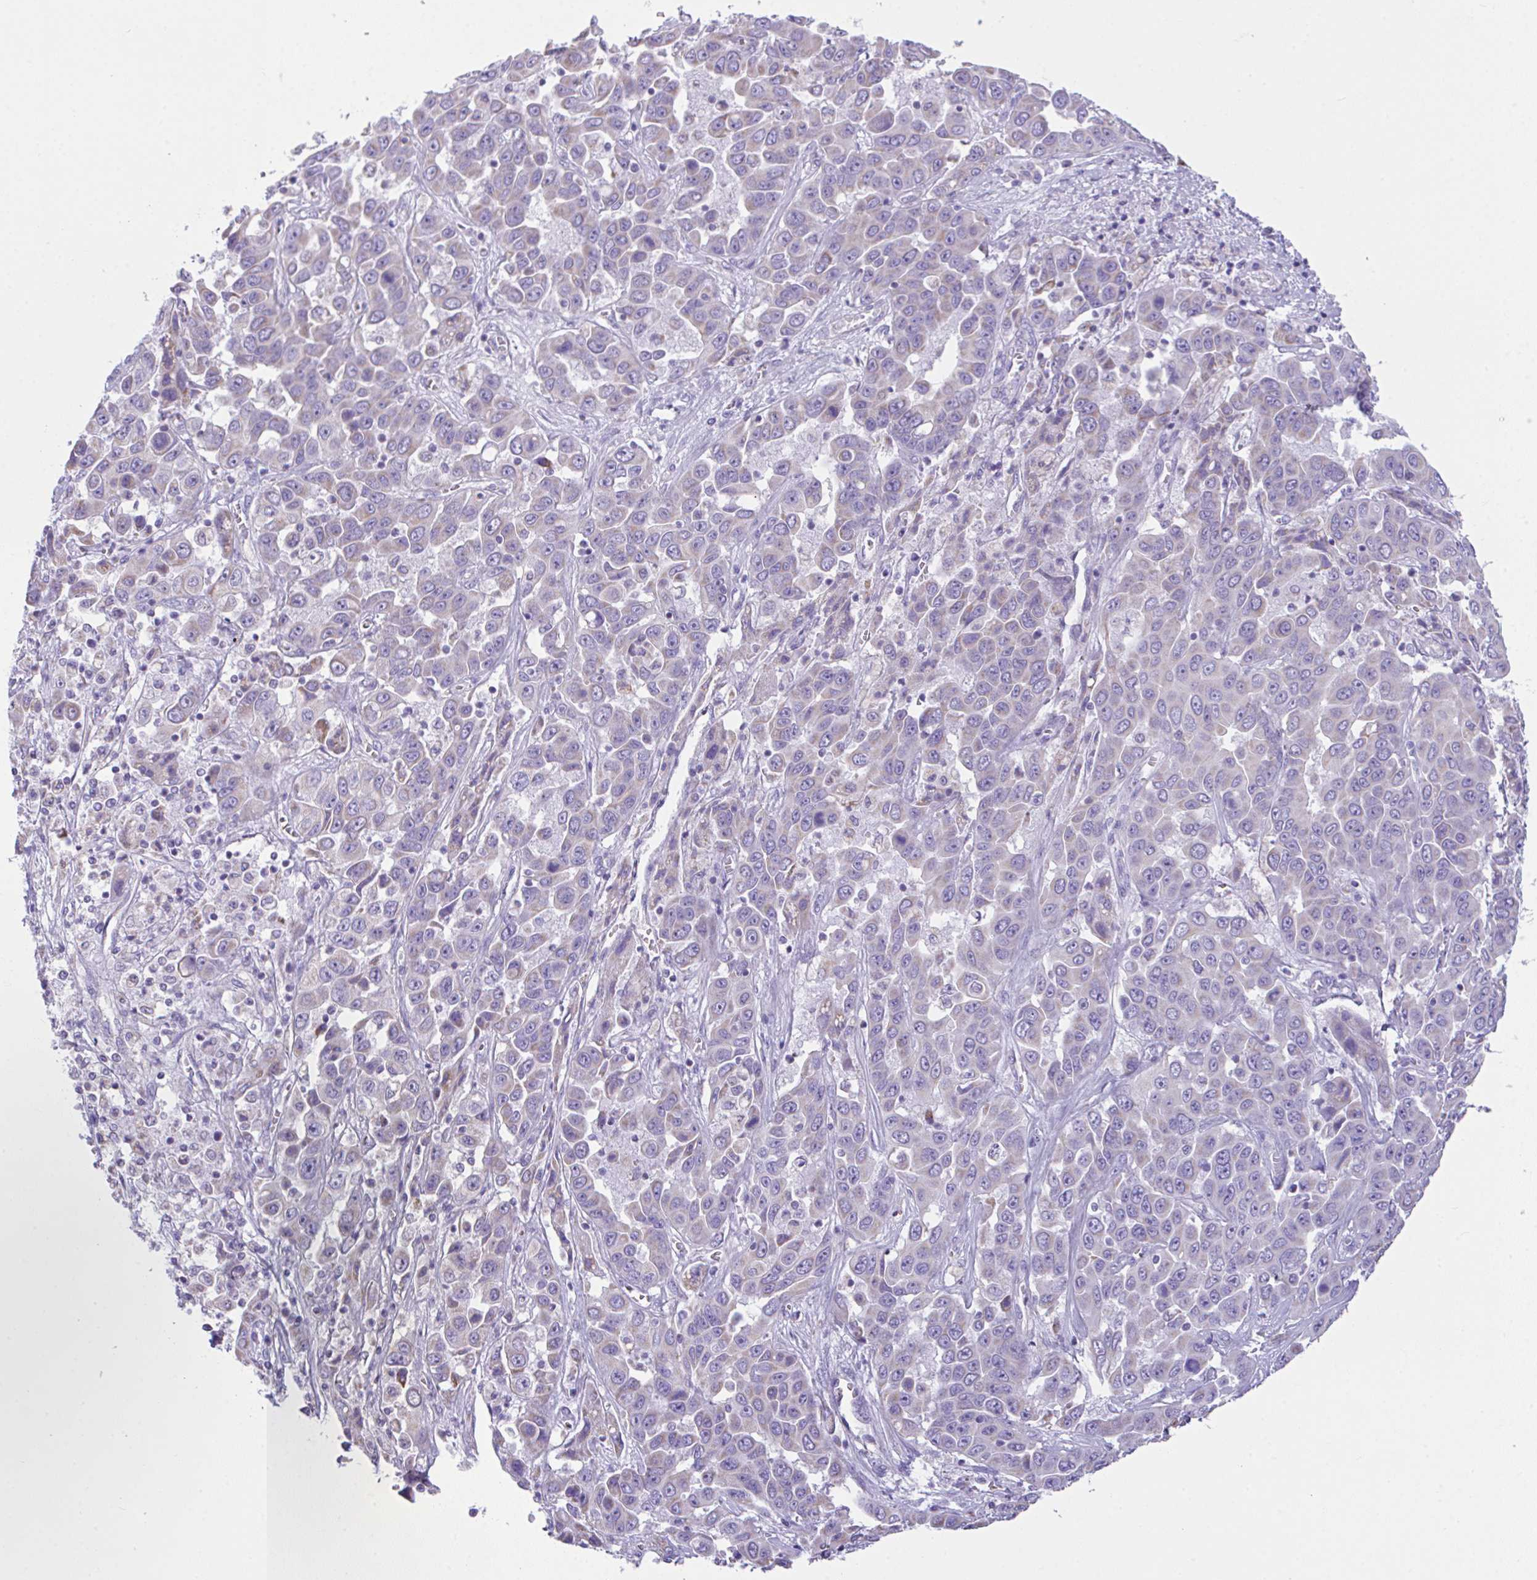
{"staining": {"intensity": "negative", "quantity": "none", "location": "none"}, "tissue": "liver cancer", "cell_type": "Tumor cells", "image_type": "cancer", "snomed": [{"axis": "morphology", "description": "Cholangiocarcinoma"}, {"axis": "topography", "description": "Liver"}], "caption": "High power microscopy micrograph of an immunohistochemistry (IHC) micrograph of cholangiocarcinoma (liver), revealing no significant staining in tumor cells. Brightfield microscopy of immunohistochemistry stained with DAB (3,3'-diaminobenzidine) (brown) and hematoxylin (blue), captured at high magnification.", "gene": "NLRP8", "patient": {"sex": "female", "age": 52}}